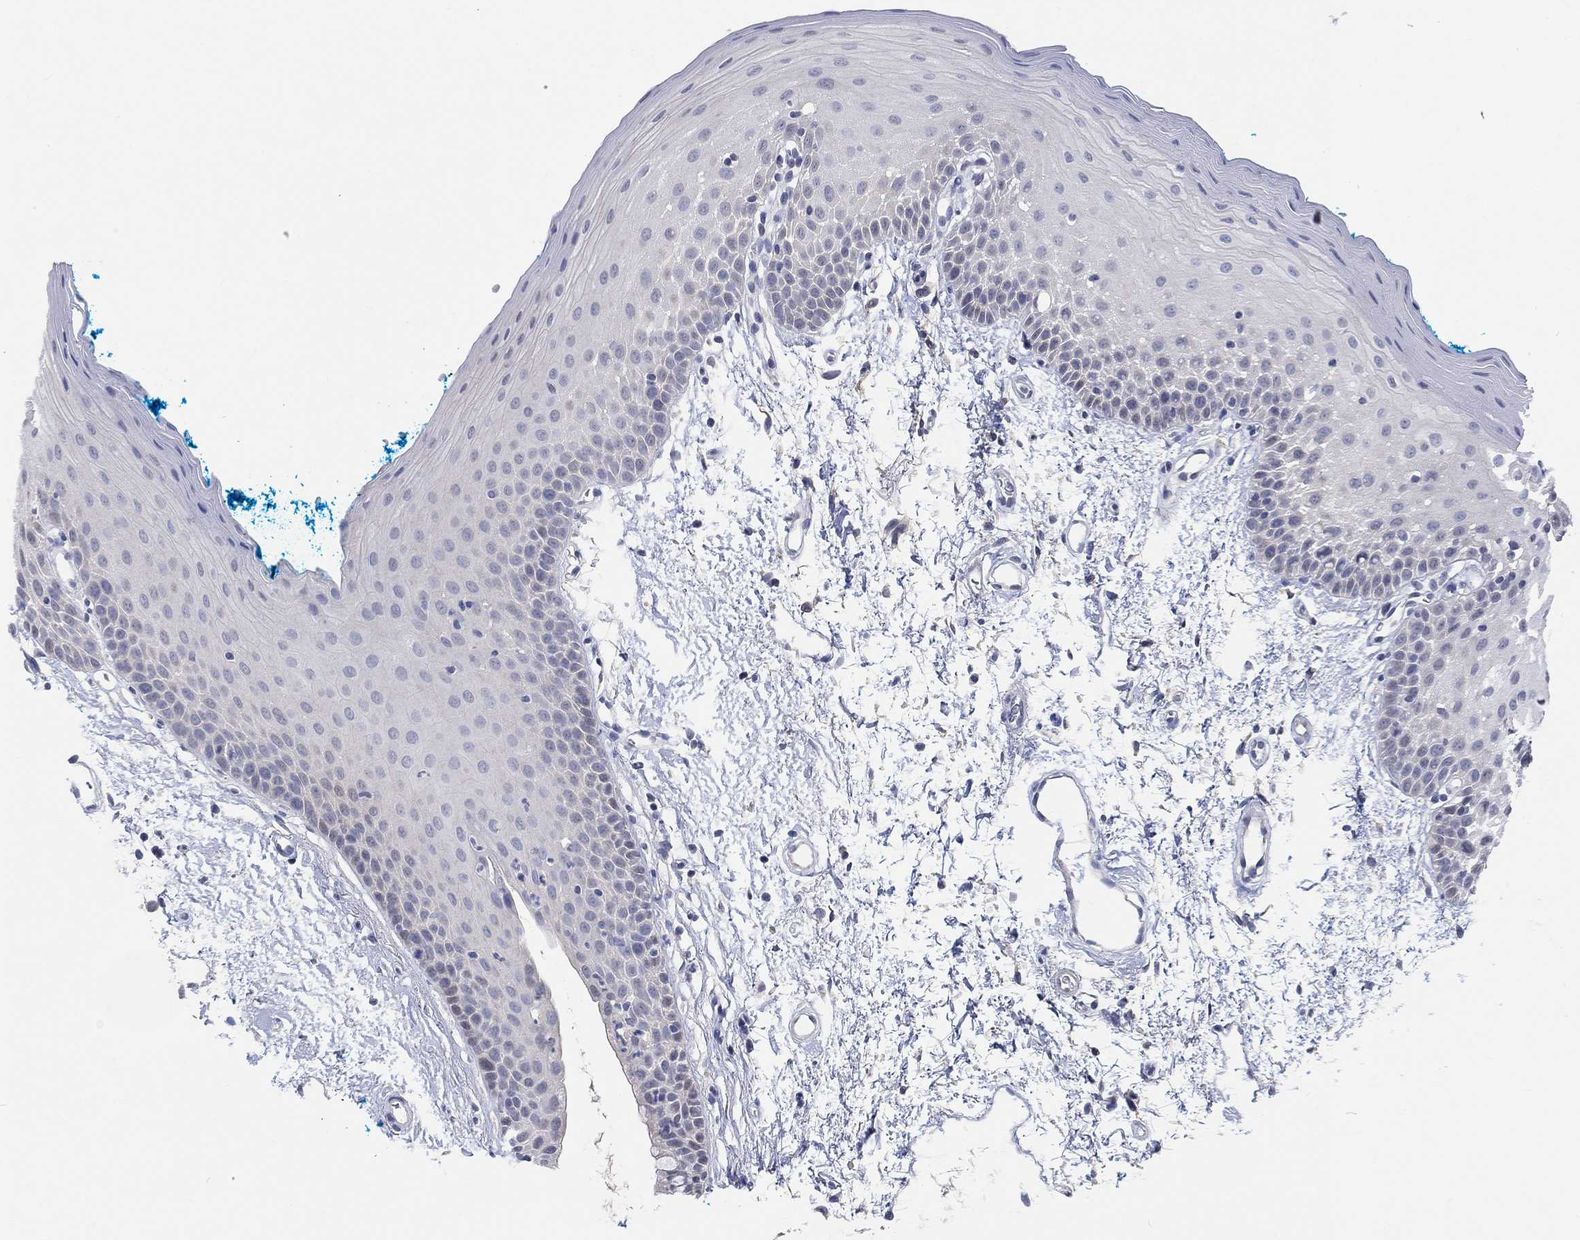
{"staining": {"intensity": "negative", "quantity": "none", "location": "none"}, "tissue": "oral mucosa", "cell_type": "Squamous epithelial cells", "image_type": "normal", "snomed": [{"axis": "morphology", "description": "Normal tissue, NOS"}, {"axis": "morphology", "description": "Squamous cell carcinoma, NOS"}, {"axis": "topography", "description": "Oral tissue"}, {"axis": "topography", "description": "Head-Neck"}], "caption": "Immunohistochemical staining of normal oral mucosa demonstrates no significant expression in squamous epithelial cells. Nuclei are stained in blue.", "gene": "PNMA5", "patient": {"sex": "female", "age": 75}}